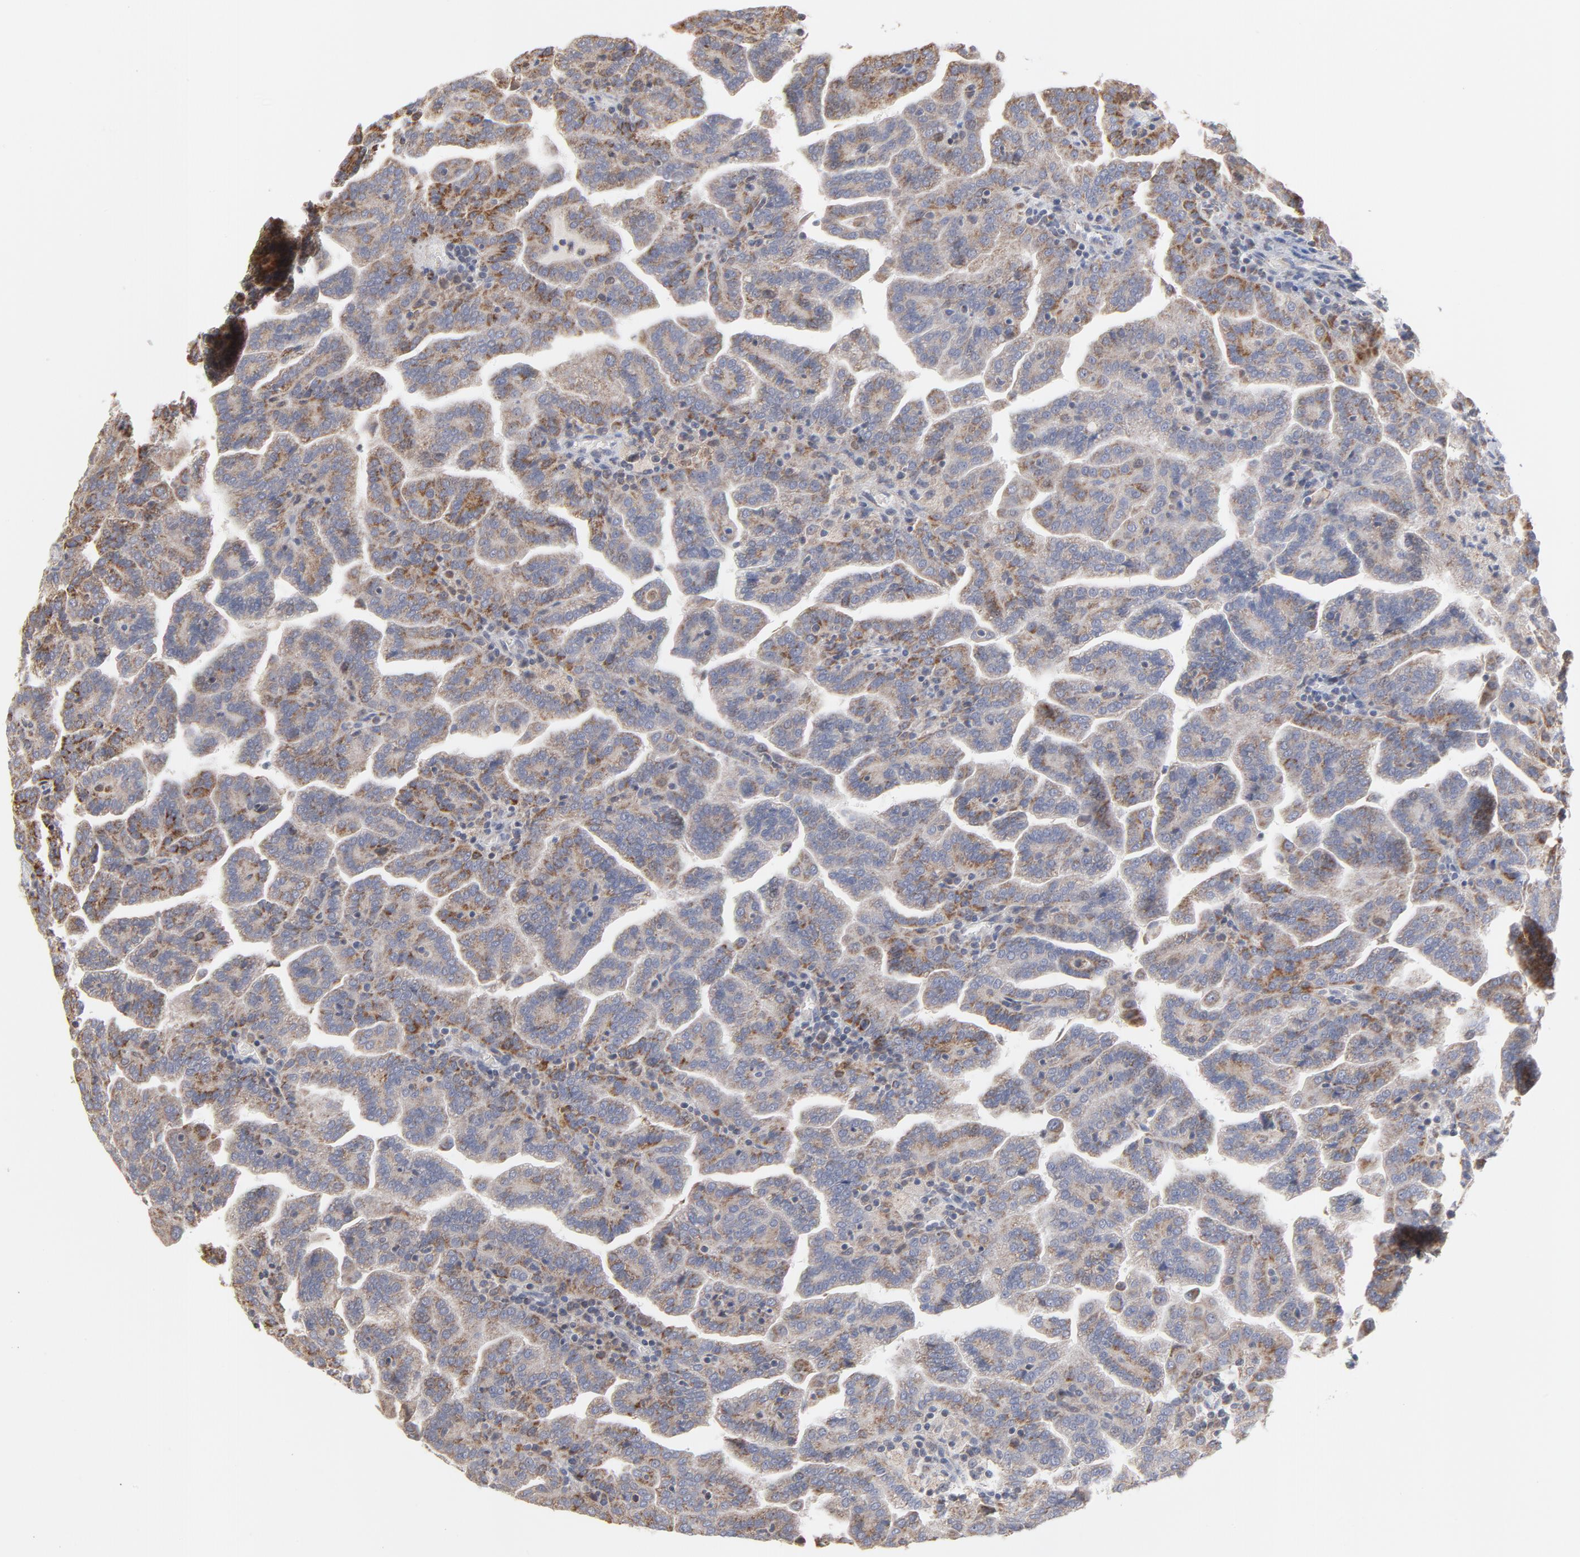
{"staining": {"intensity": "weak", "quantity": ">75%", "location": "cytoplasmic/membranous"}, "tissue": "renal cancer", "cell_type": "Tumor cells", "image_type": "cancer", "snomed": [{"axis": "morphology", "description": "Adenocarcinoma, NOS"}, {"axis": "topography", "description": "Kidney"}], "caption": "Immunohistochemistry of adenocarcinoma (renal) reveals low levels of weak cytoplasmic/membranous staining in about >75% of tumor cells.", "gene": "PPFIBP2", "patient": {"sex": "male", "age": 61}}